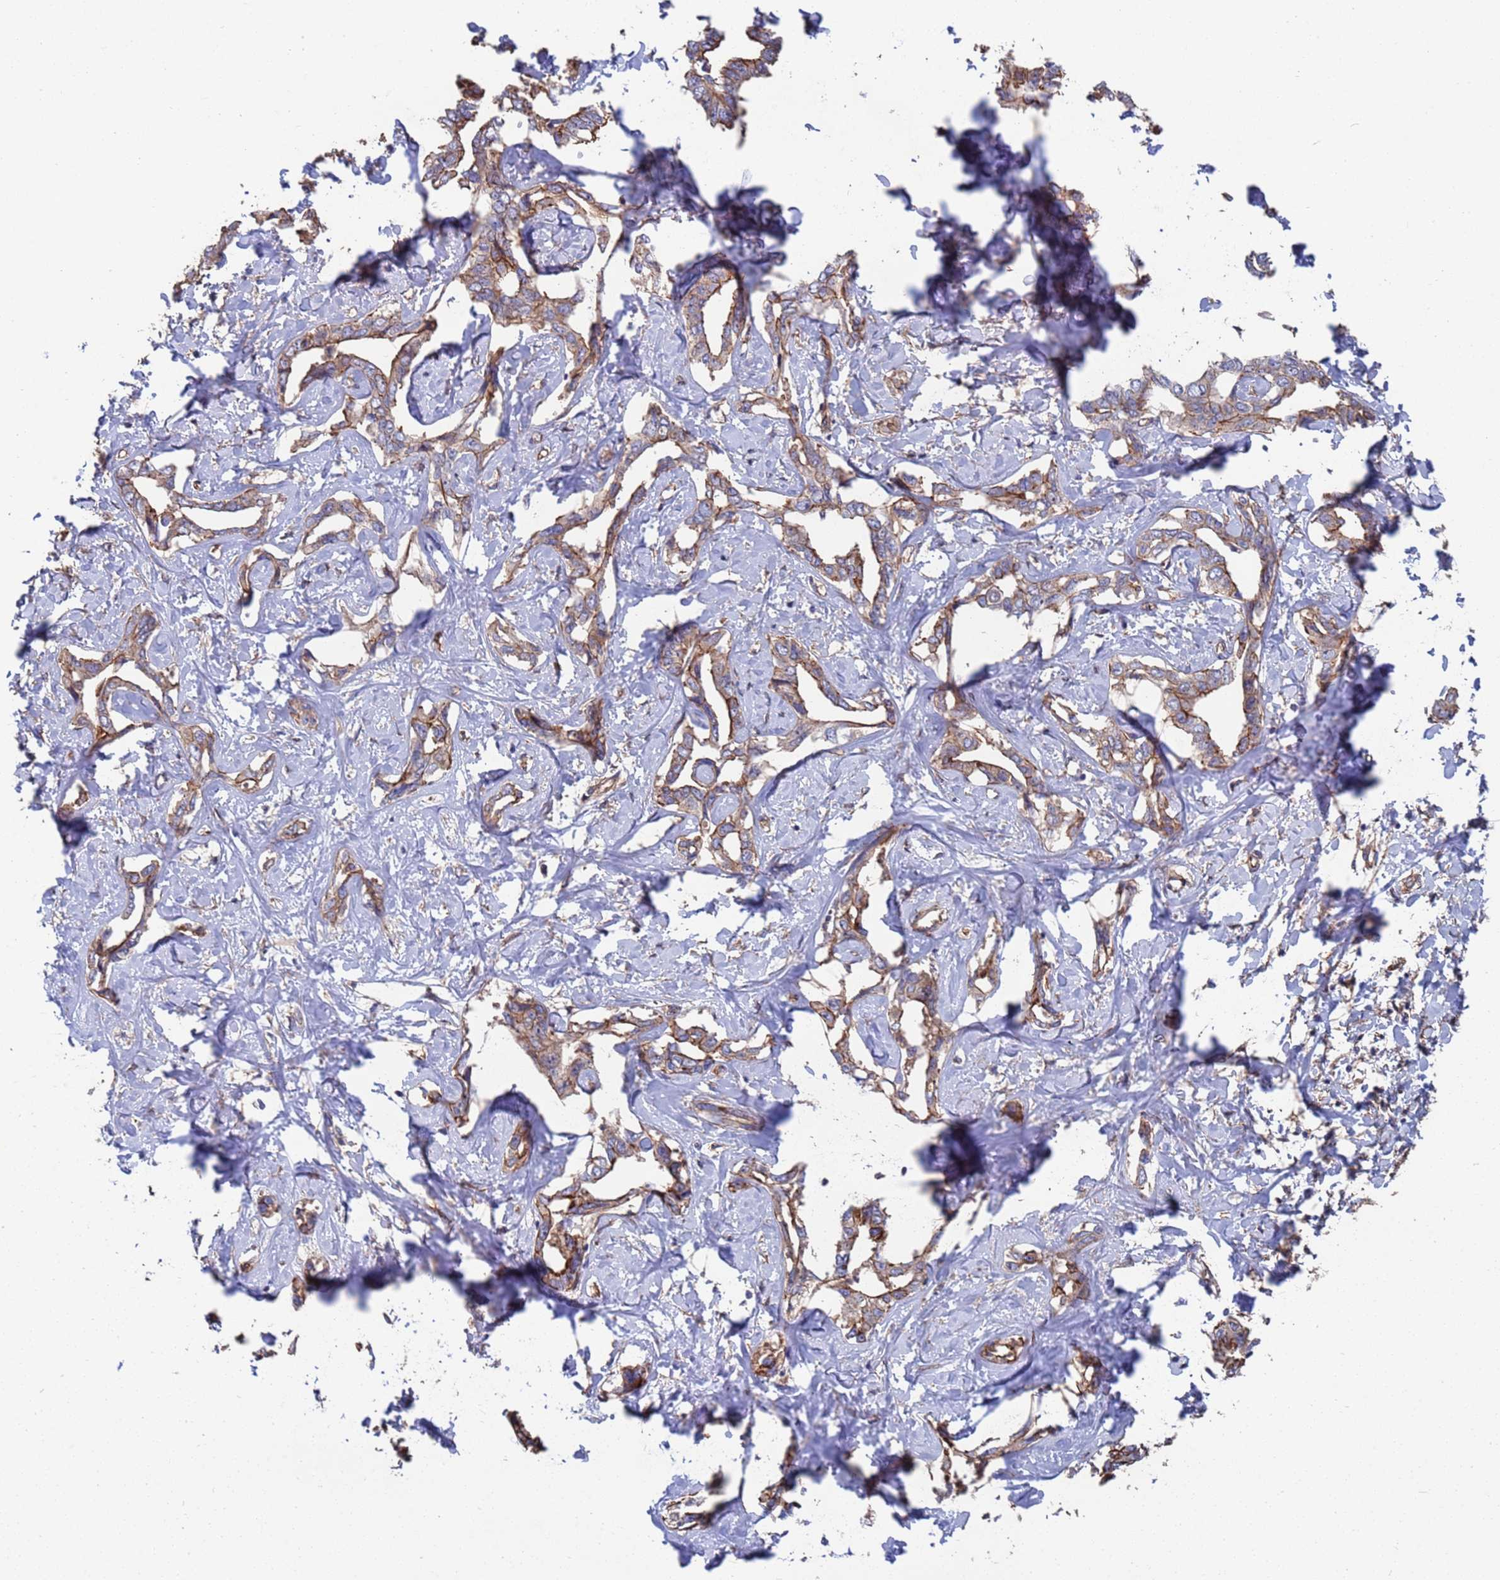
{"staining": {"intensity": "strong", "quantity": "25%-75%", "location": "cytoplasmic/membranous"}, "tissue": "liver cancer", "cell_type": "Tumor cells", "image_type": "cancer", "snomed": [{"axis": "morphology", "description": "Cholangiocarcinoma"}, {"axis": "topography", "description": "Liver"}], "caption": "Protein positivity by immunohistochemistry demonstrates strong cytoplasmic/membranous staining in approximately 25%-75% of tumor cells in cholangiocarcinoma (liver).", "gene": "NDUFAF6", "patient": {"sex": "male", "age": 59}}